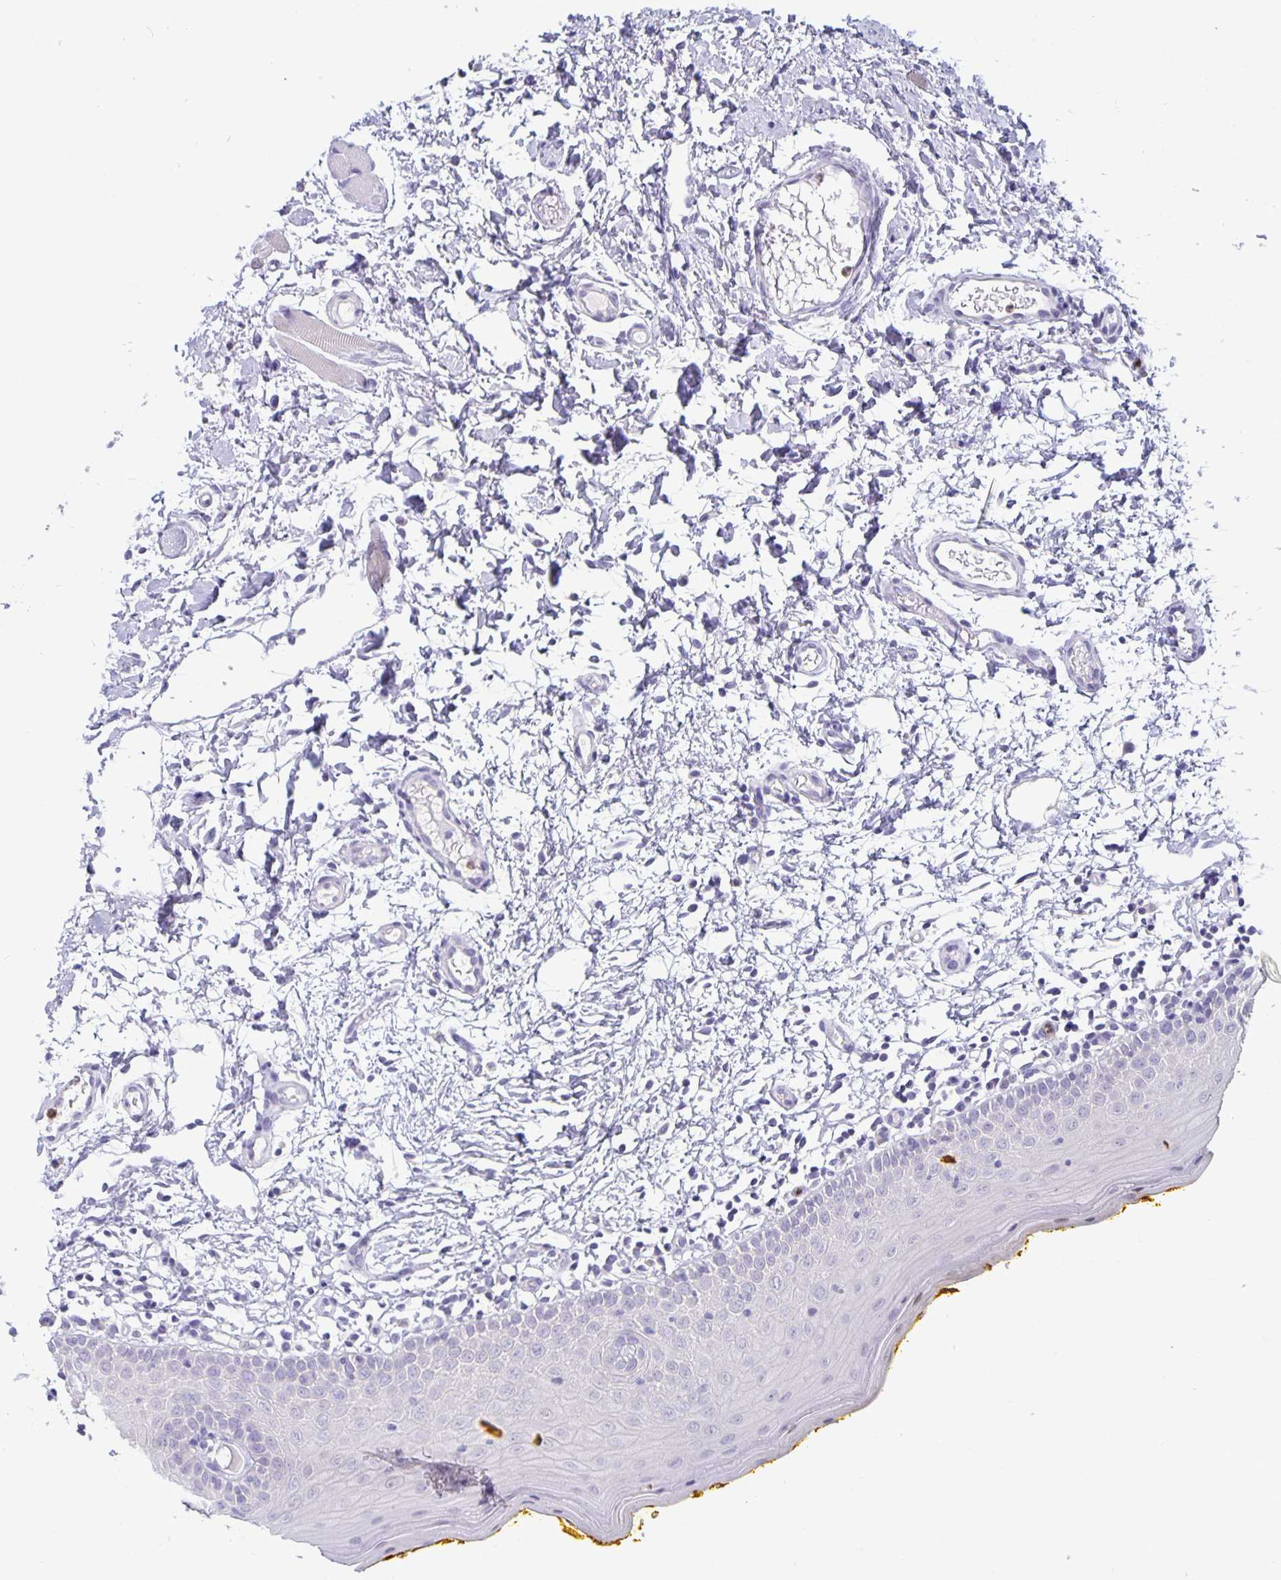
{"staining": {"intensity": "negative", "quantity": "none", "location": "none"}, "tissue": "oral mucosa", "cell_type": "Squamous epithelial cells", "image_type": "normal", "snomed": [{"axis": "morphology", "description": "Normal tissue, NOS"}, {"axis": "topography", "description": "Oral tissue"}, {"axis": "topography", "description": "Tounge, NOS"}], "caption": "DAB immunohistochemical staining of unremarkable human oral mucosa demonstrates no significant staining in squamous epithelial cells. (Immunohistochemistry, brightfield microscopy, high magnification).", "gene": "PLCB3", "patient": {"sex": "female", "age": 58}}